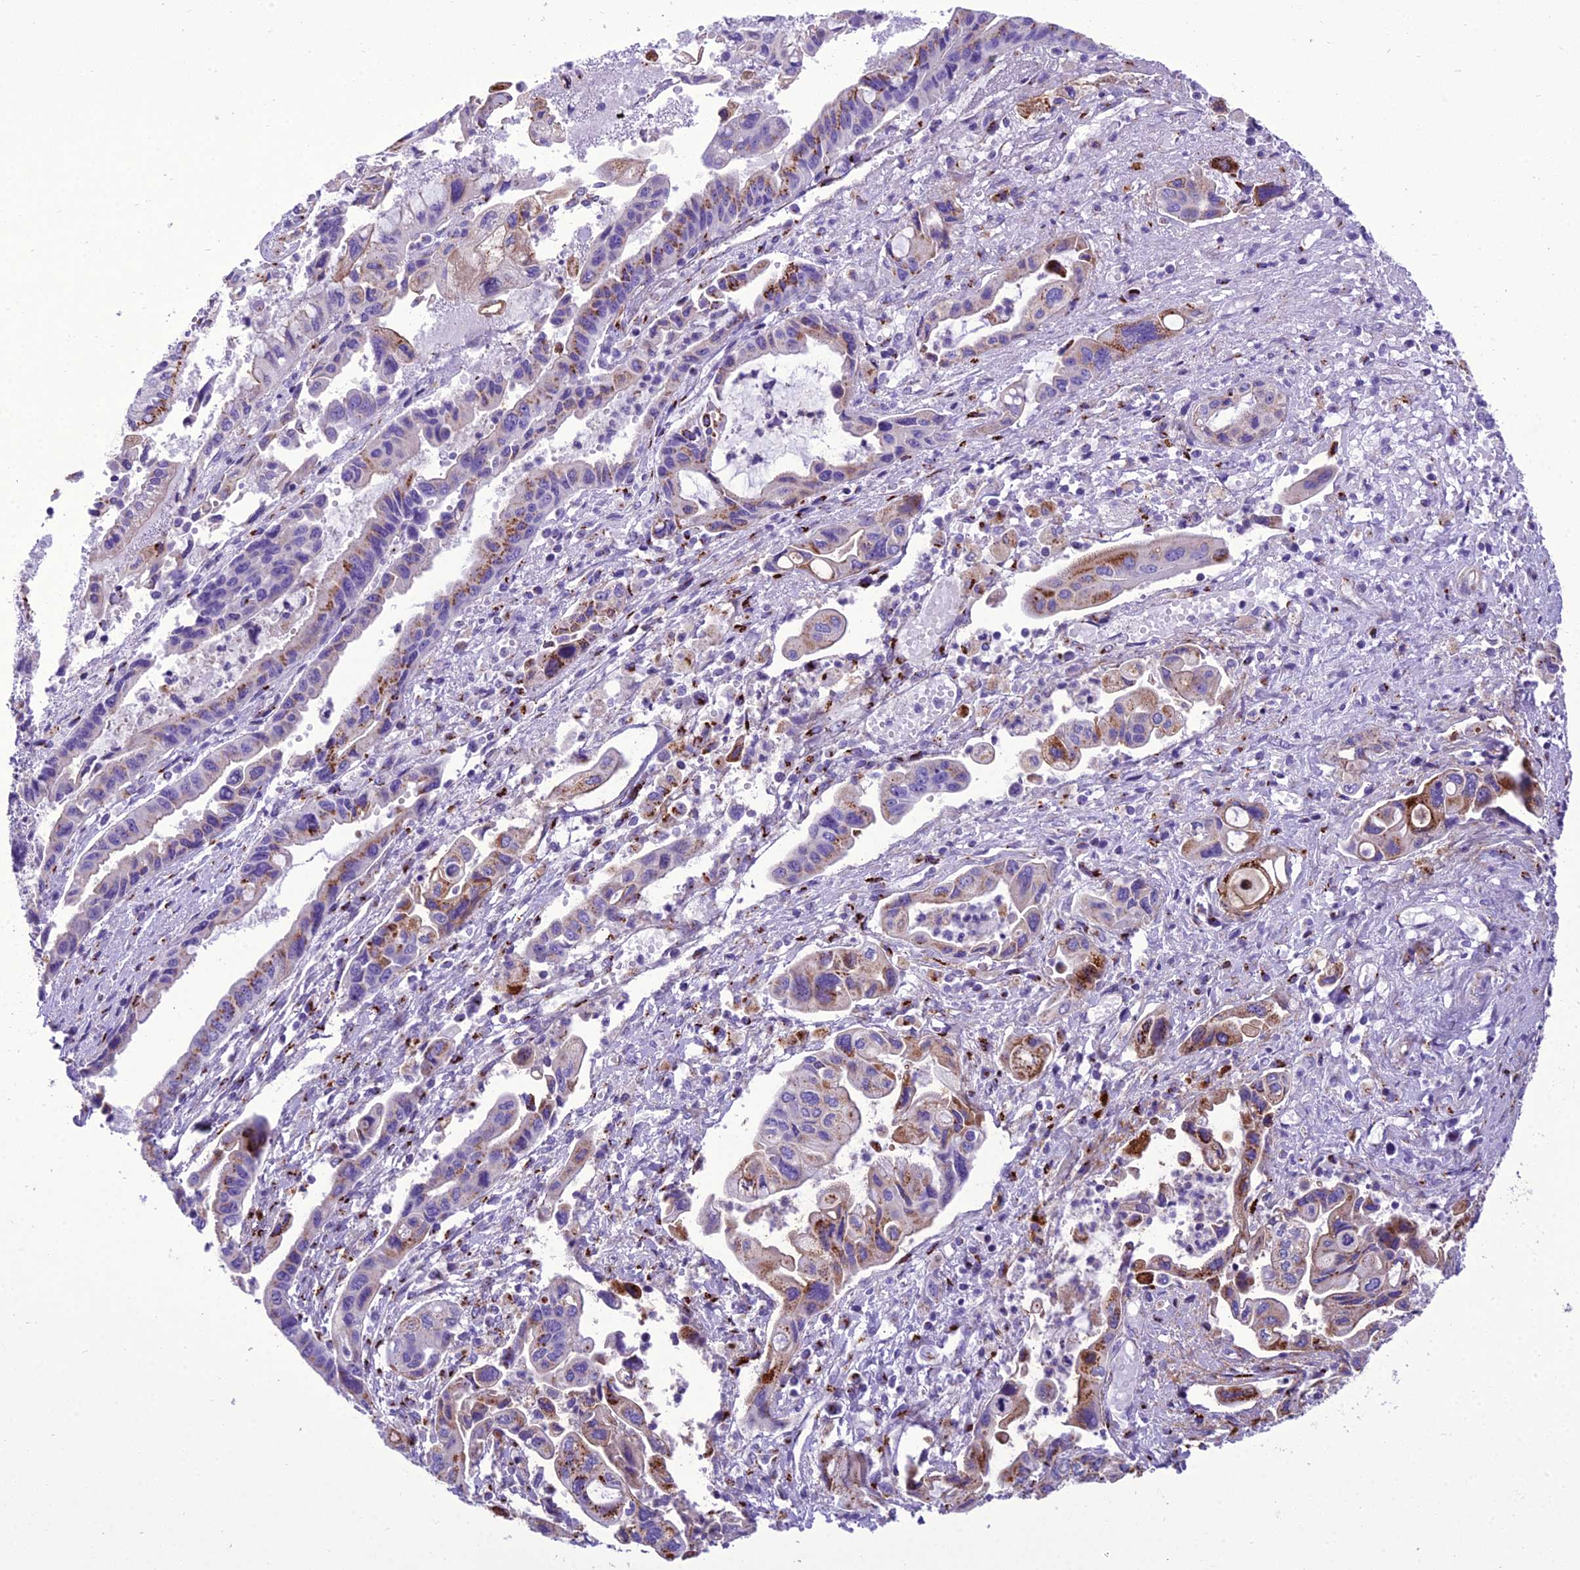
{"staining": {"intensity": "strong", "quantity": "25%-75%", "location": "cytoplasmic/membranous"}, "tissue": "pancreatic cancer", "cell_type": "Tumor cells", "image_type": "cancer", "snomed": [{"axis": "morphology", "description": "Adenocarcinoma, NOS"}, {"axis": "topography", "description": "Pancreas"}], "caption": "The immunohistochemical stain shows strong cytoplasmic/membranous positivity in tumor cells of adenocarcinoma (pancreatic) tissue.", "gene": "GOLM2", "patient": {"sex": "female", "age": 50}}